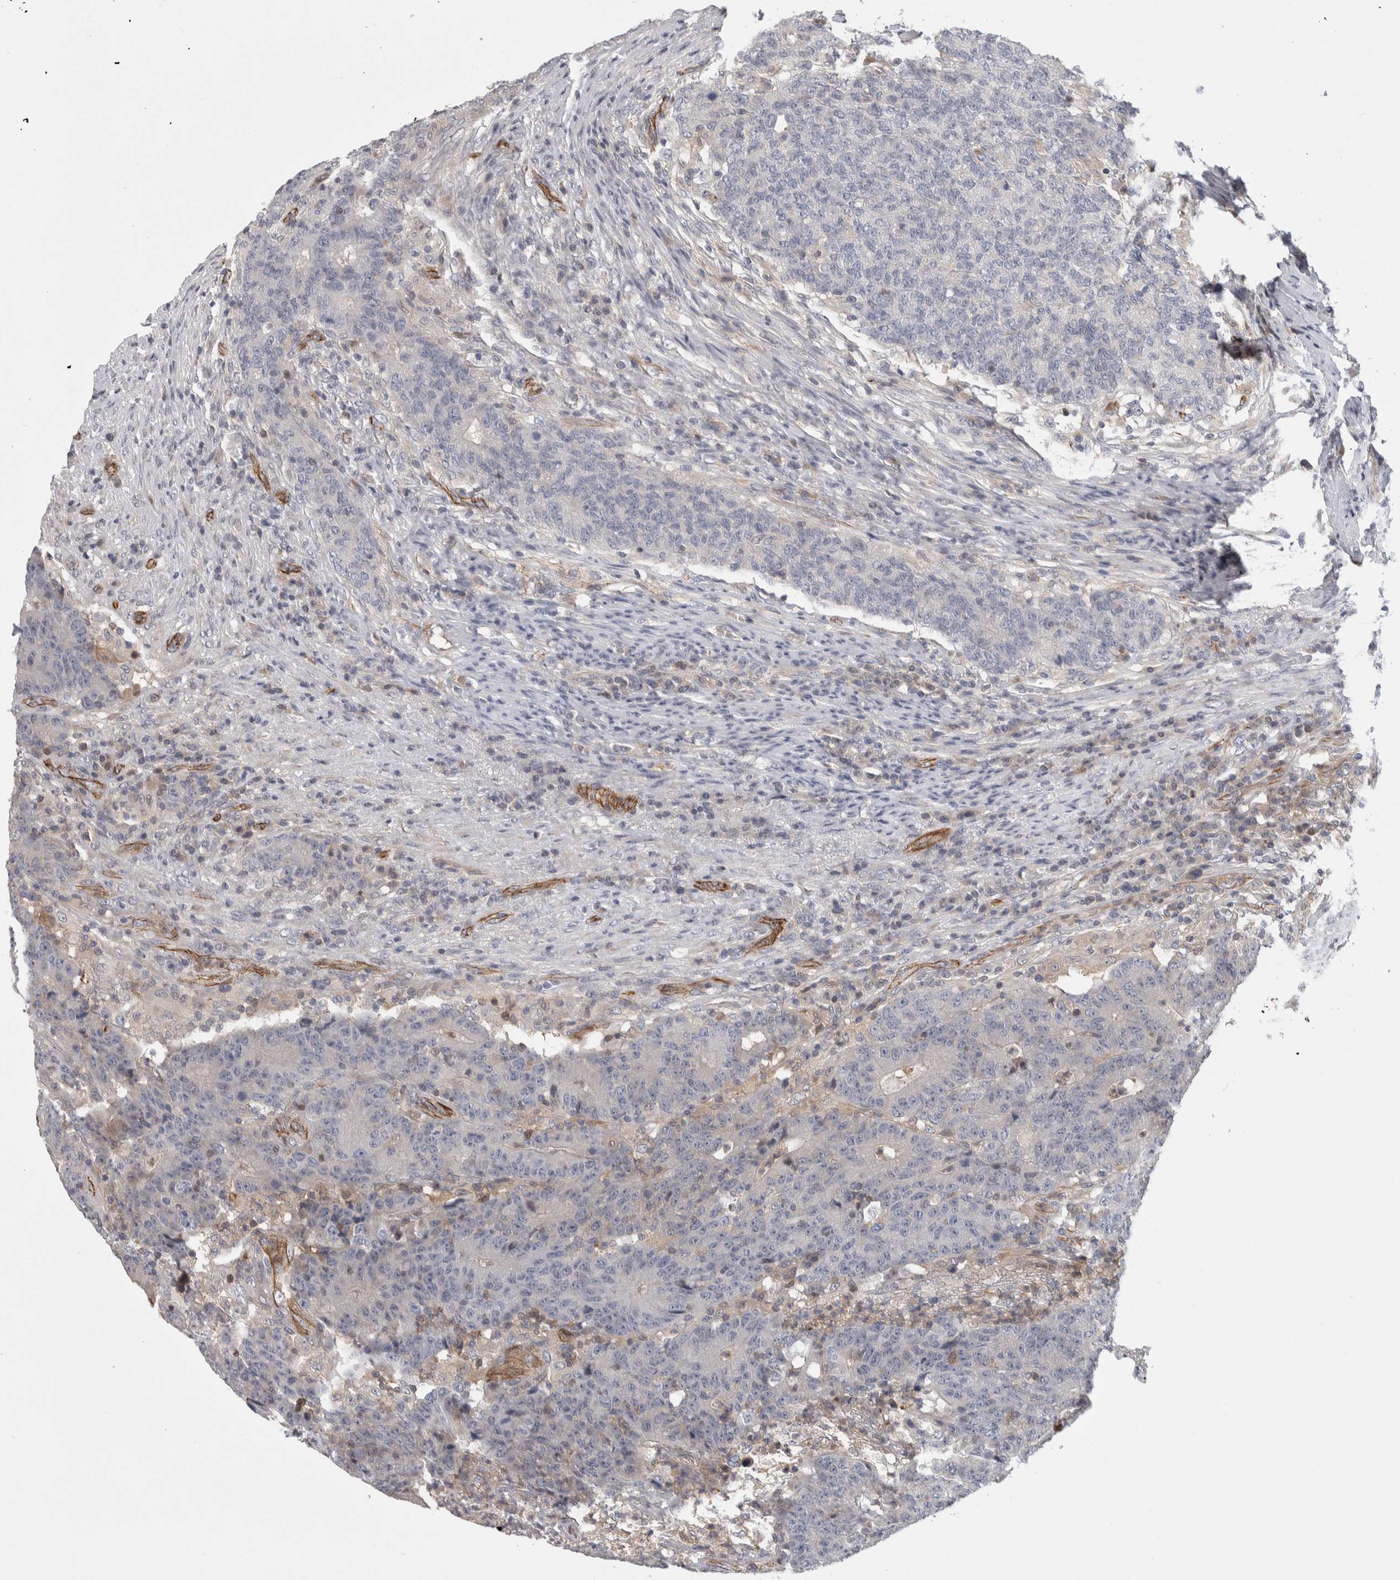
{"staining": {"intensity": "negative", "quantity": "none", "location": "none"}, "tissue": "colorectal cancer", "cell_type": "Tumor cells", "image_type": "cancer", "snomed": [{"axis": "morphology", "description": "Normal tissue, NOS"}, {"axis": "morphology", "description": "Adenocarcinoma, NOS"}, {"axis": "topography", "description": "Colon"}], "caption": "Immunohistochemistry (IHC) image of neoplastic tissue: human colorectal cancer stained with DAB (3,3'-diaminobenzidine) shows no significant protein positivity in tumor cells.", "gene": "ZNF862", "patient": {"sex": "female", "age": 75}}